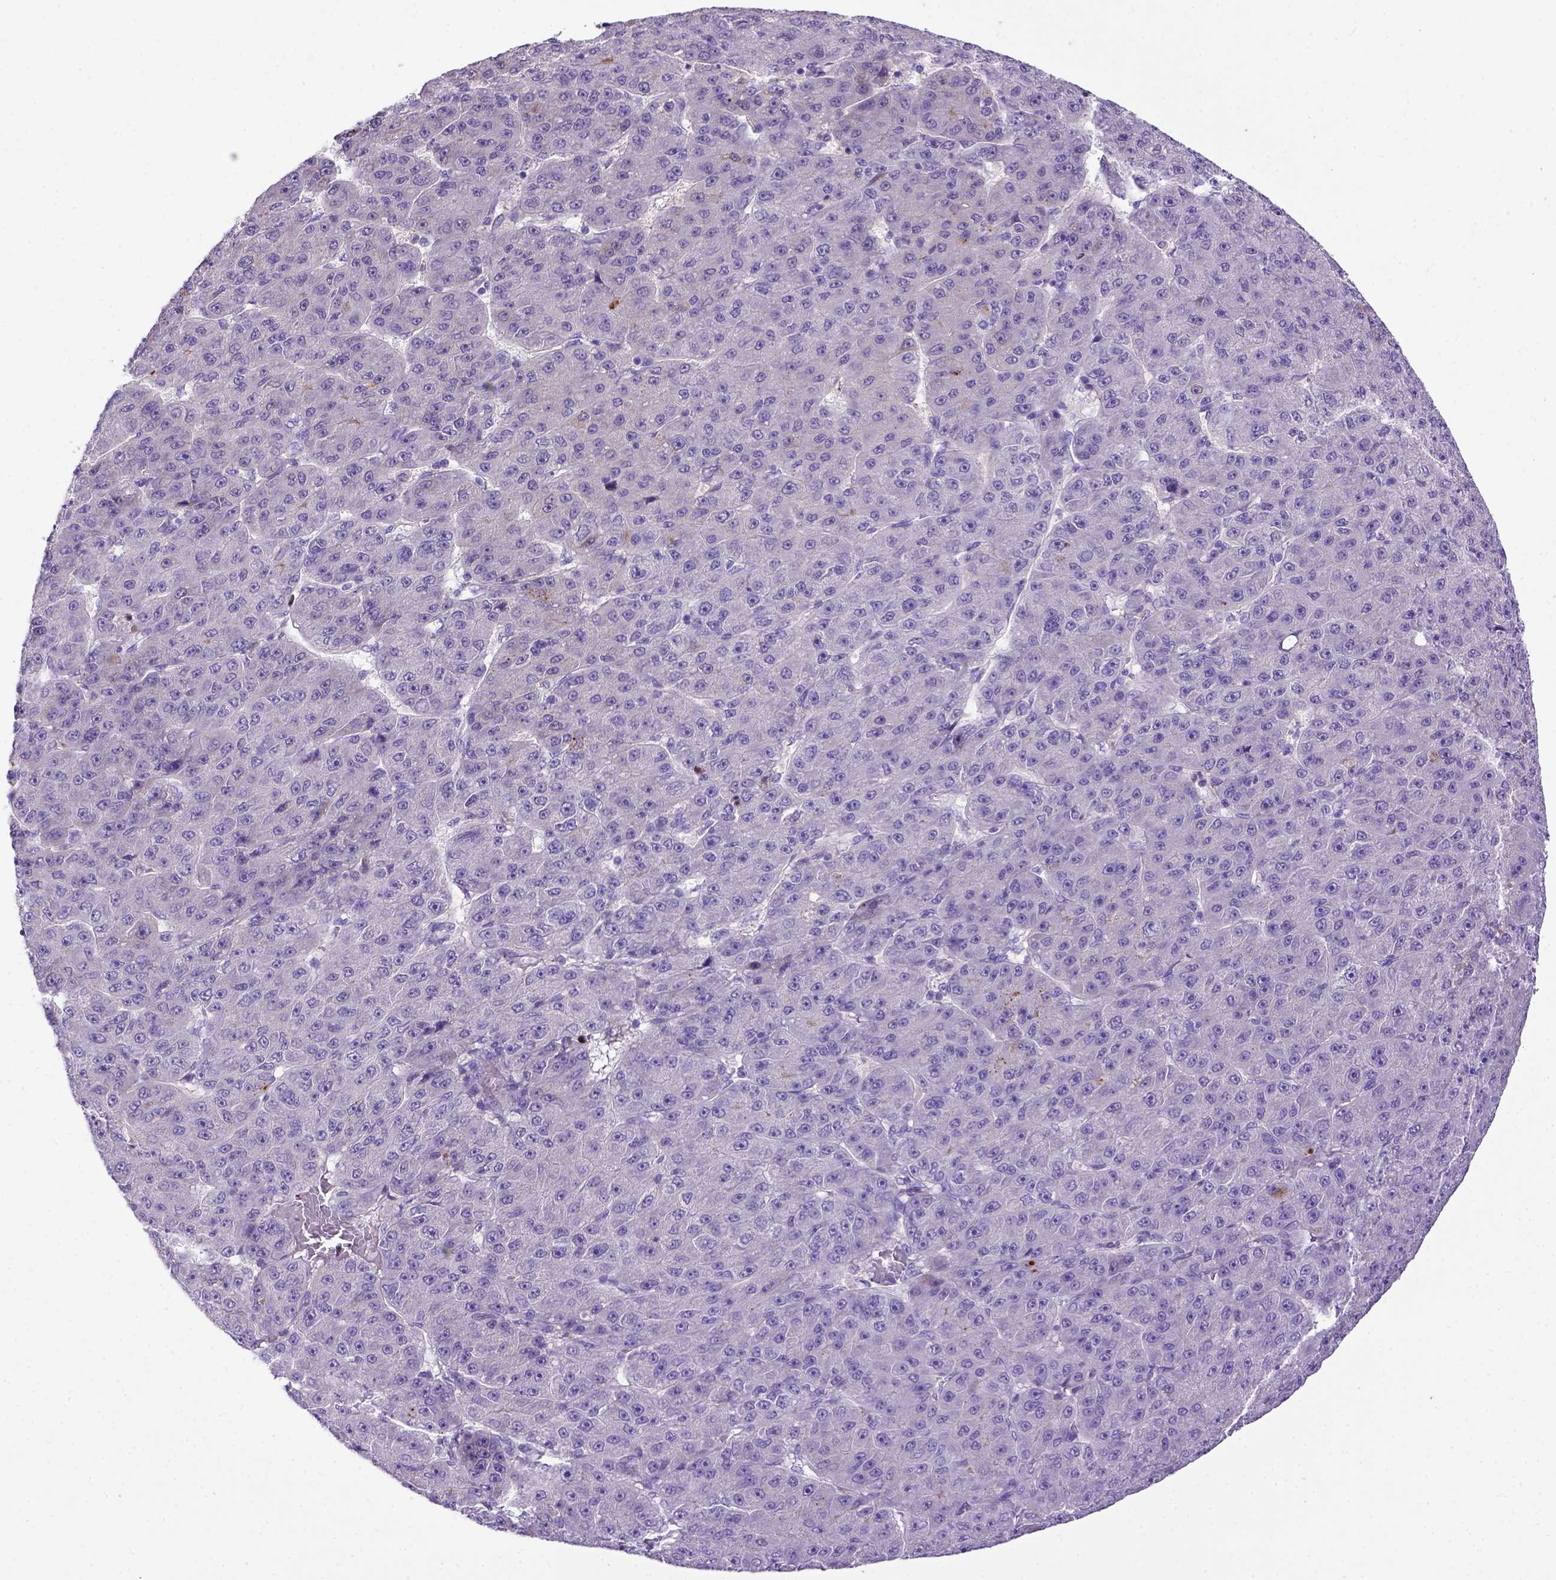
{"staining": {"intensity": "negative", "quantity": "none", "location": "none"}, "tissue": "liver cancer", "cell_type": "Tumor cells", "image_type": "cancer", "snomed": [{"axis": "morphology", "description": "Carcinoma, Hepatocellular, NOS"}, {"axis": "topography", "description": "Liver"}], "caption": "Human liver cancer (hepatocellular carcinoma) stained for a protein using immunohistochemistry displays no positivity in tumor cells.", "gene": "ADAM12", "patient": {"sex": "male", "age": 67}}